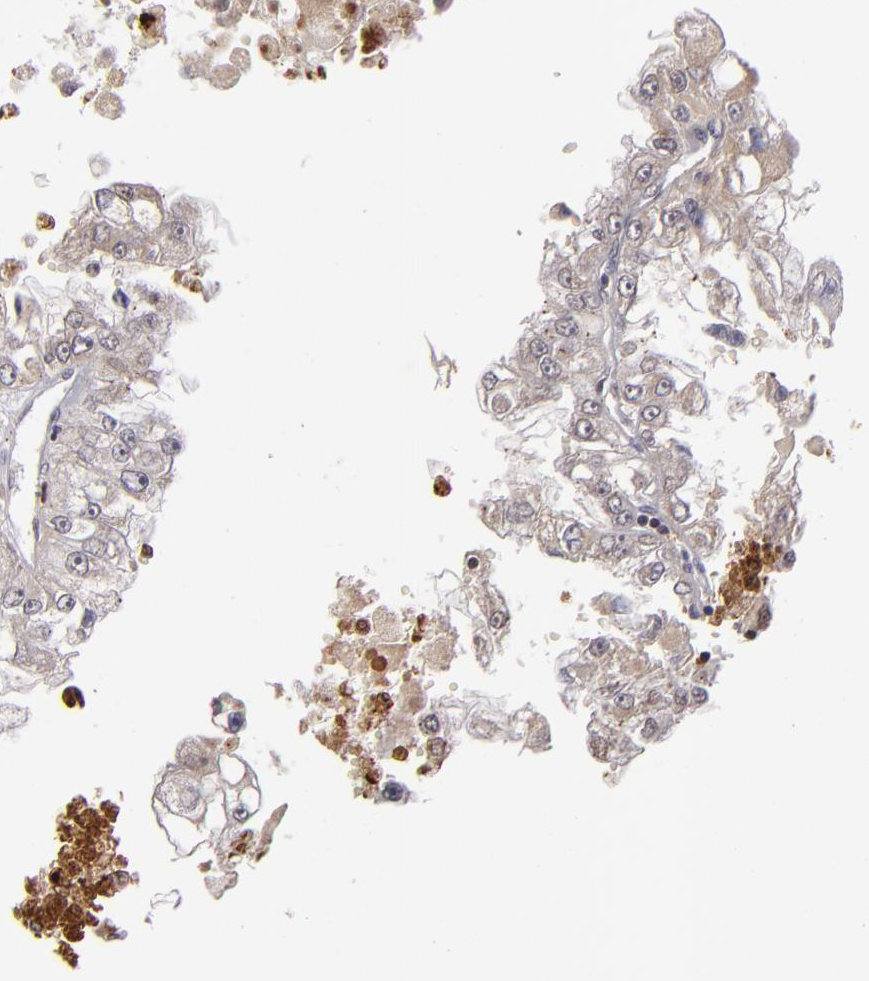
{"staining": {"intensity": "negative", "quantity": "none", "location": "none"}, "tissue": "renal cancer", "cell_type": "Tumor cells", "image_type": "cancer", "snomed": [{"axis": "morphology", "description": "Adenocarcinoma, NOS"}, {"axis": "topography", "description": "Kidney"}], "caption": "An IHC photomicrograph of renal cancer (adenocarcinoma) is shown. There is no staining in tumor cells of renal cancer (adenocarcinoma).", "gene": "RXRG", "patient": {"sex": "female", "age": 83}}